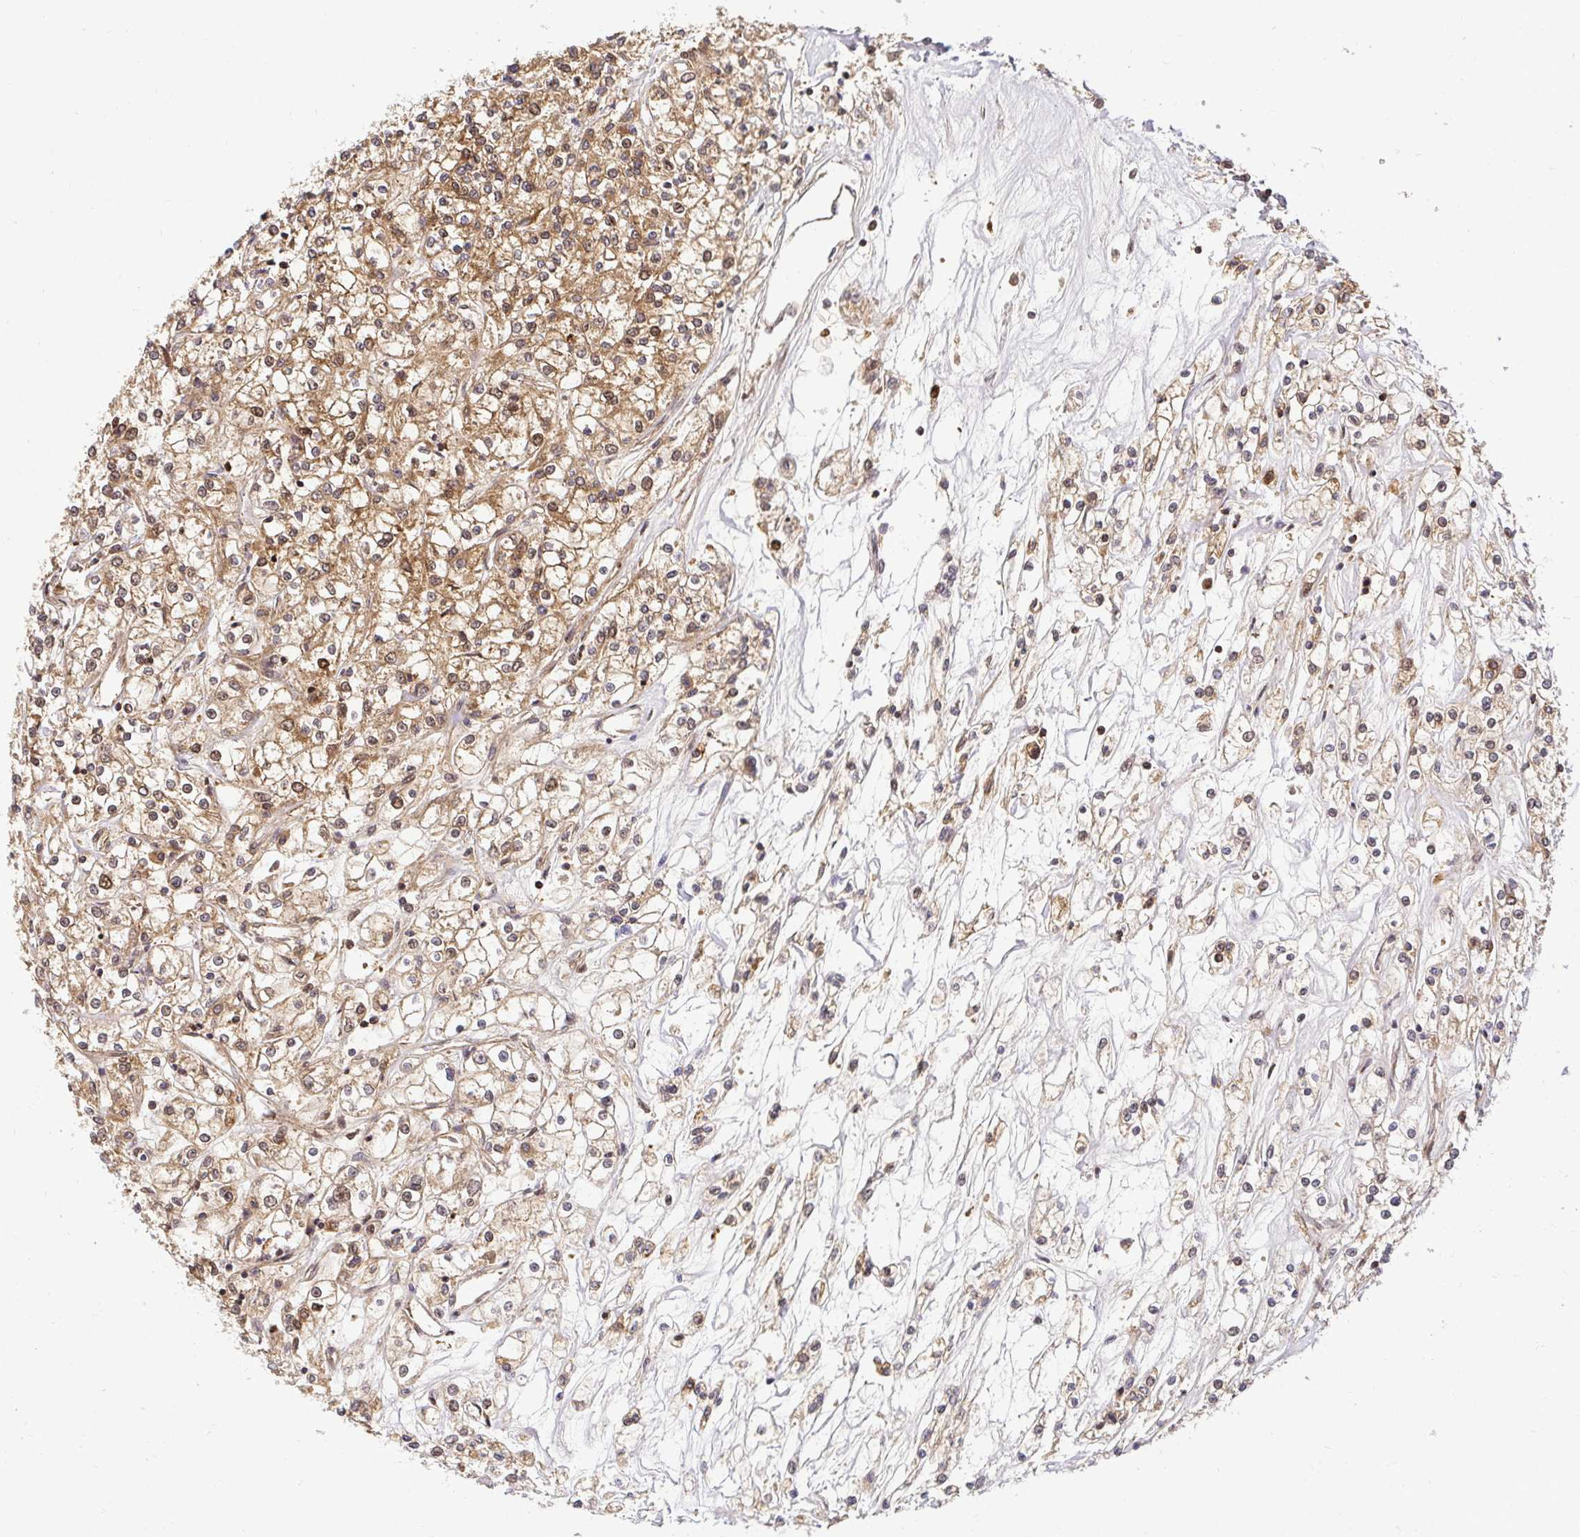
{"staining": {"intensity": "moderate", "quantity": "25%-75%", "location": "cytoplasmic/membranous"}, "tissue": "renal cancer", "cell_type": "Tumor cells", "image_type": "cancer", "snomed": [{"axis": "morphology", "description": "Adenocarcinoma, NOS"}, {"axis": "topography", "description": "Kidney"}], "caption": "High-power microscopy captured an immunohistochemistry micrograph of renal cancer (adenocarcinoma), revealing moderate cytoplasmic/membranous expression in about 25%-75% of tumor cells.", "gene": "PSMA4", "patient": {"sex": "female", "age": 59}}